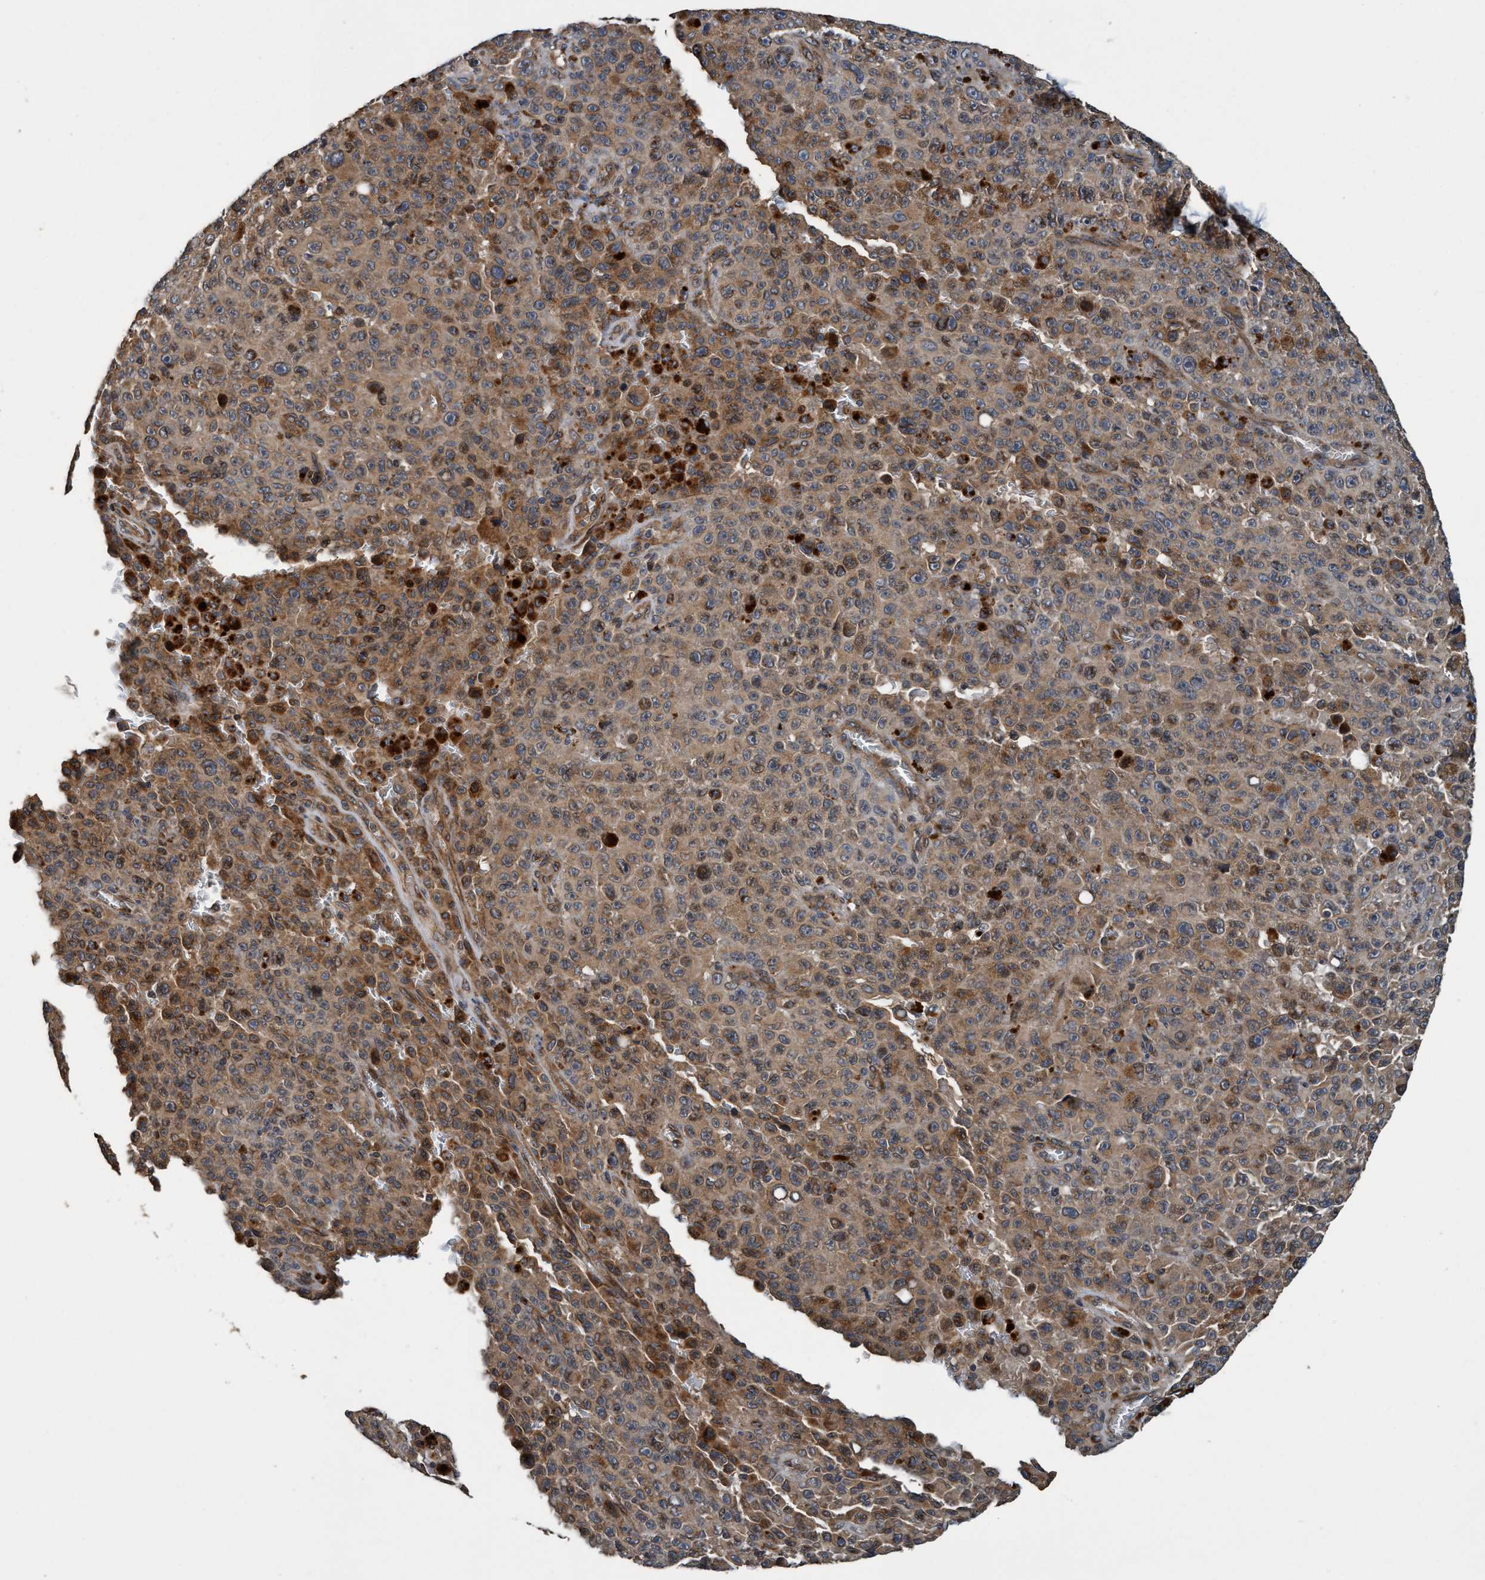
{"staining": {"intensity": "moderate", "quantity": ">75%", "location": "cytoplasmic/membranous"}, "tissue": "melanoma", "cell_type": "Tumor cells", "image_type": "cancer", "snomed": [{"axis": "morphology", "description": "Malignant melanoma, NOS"}, {"axis": "topography", "description": "Skin"}], "caption": "Malignant melanoma was stained to show a protein in brown. There is medium levels of moderate cytoplasmic/membranous positivity in approximately >75% of tumor cells. (Stains: DAB in brown, nuclei in blue, Microscopy: brightfield microscopy at high magnification).", "gene": "MACC1", "patient": {"sex": "female", "age": 82}}